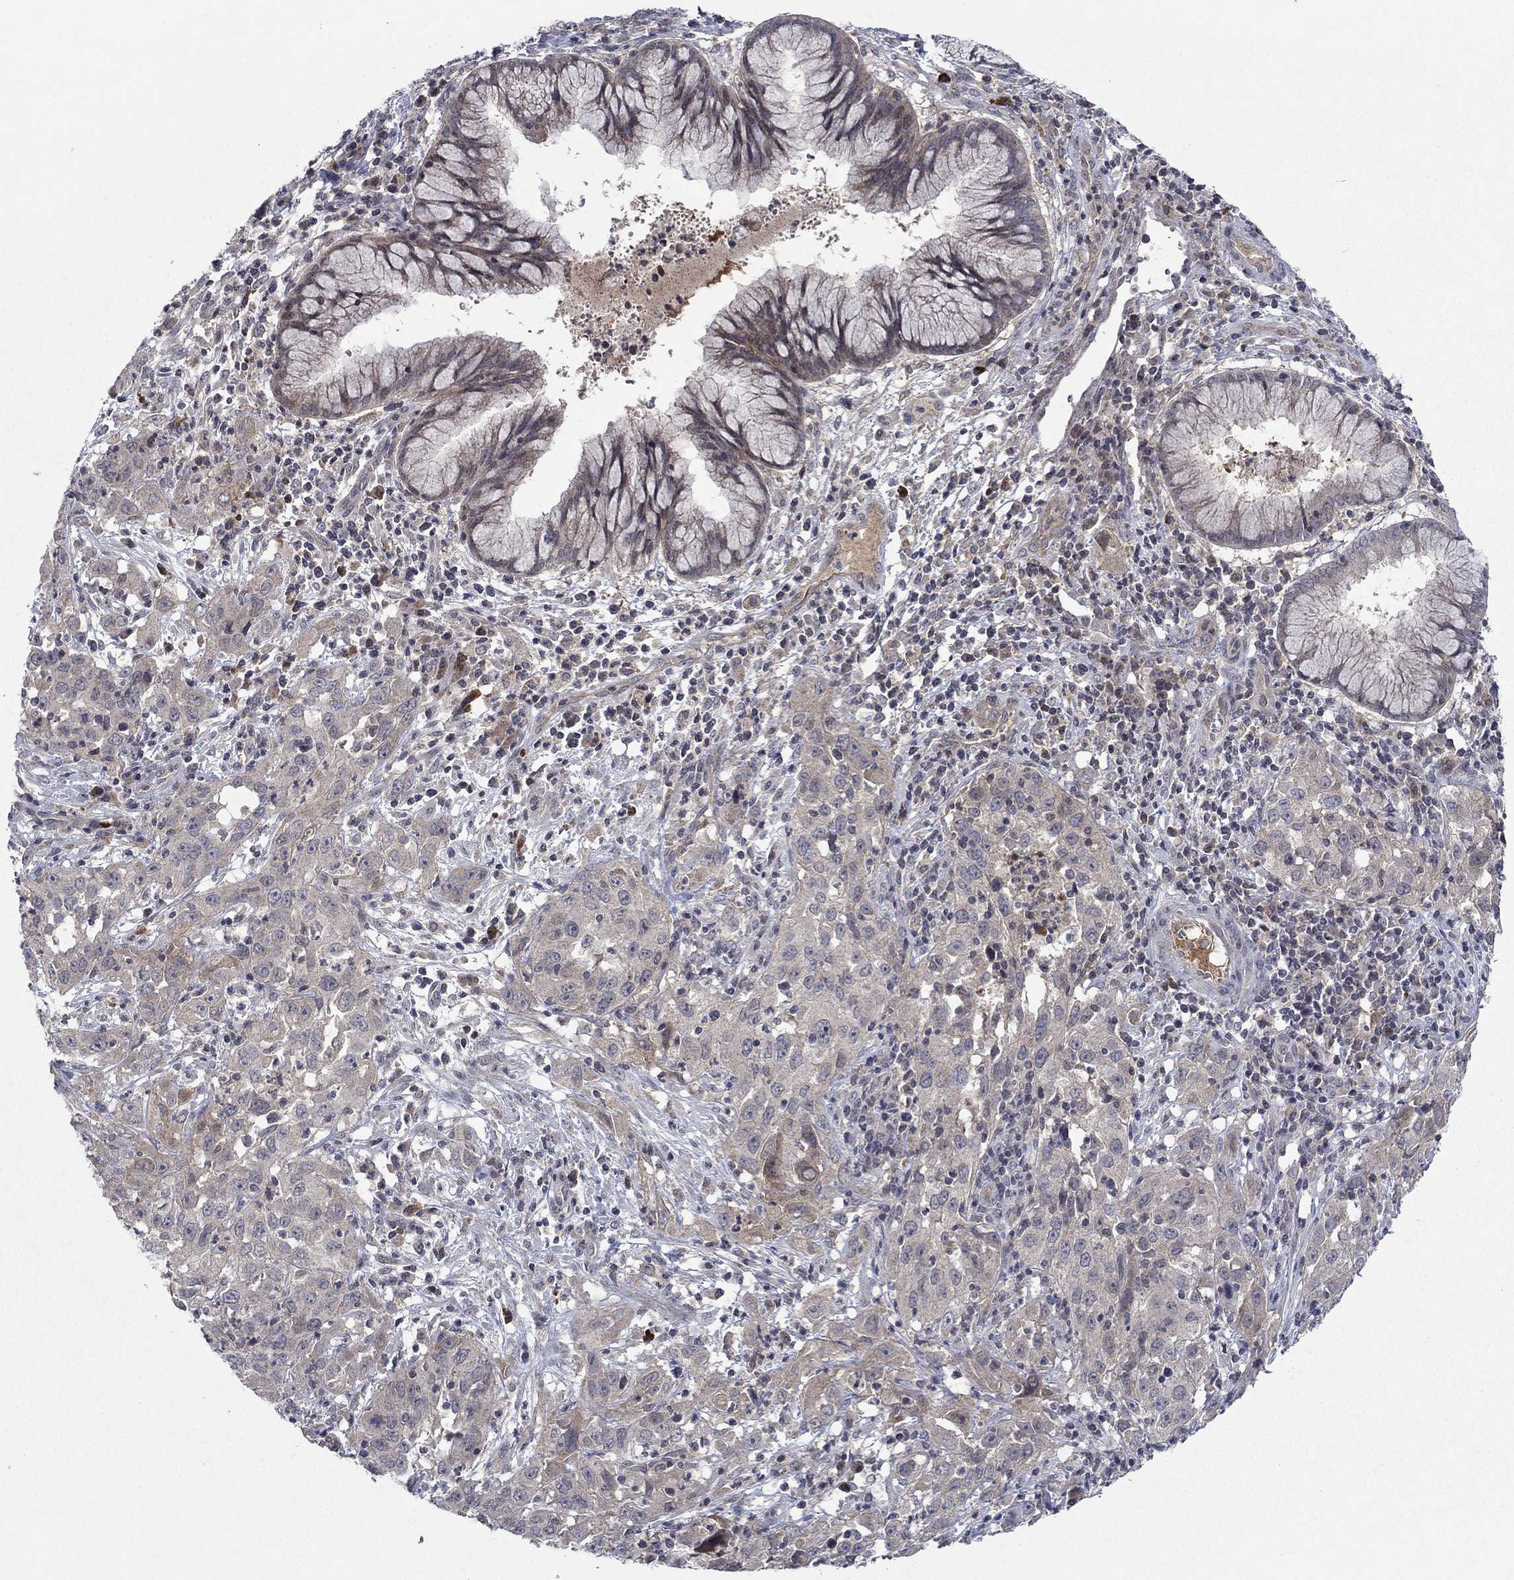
{"staining": {"intensity": "weak", "quantity": ">75%", "location": "cytoplasmic/membranous"}, "tissue": "cervical cancer", "cell_type": "Tumor cells", "image_type": "cancer", "snomed": [{"axis": "morphology", "description": "Squamous cell carcinoma, NOS"}, {"axis": "topography", "description": "Cervix"}], "caption": "A brown stain highlights weak cytoplasmic/membranous positivity of a protein in squamous cell carcinoma (cervical) tumor cells.", "gene": "IL4", "patient": {"sex": "female", "age": 32}}